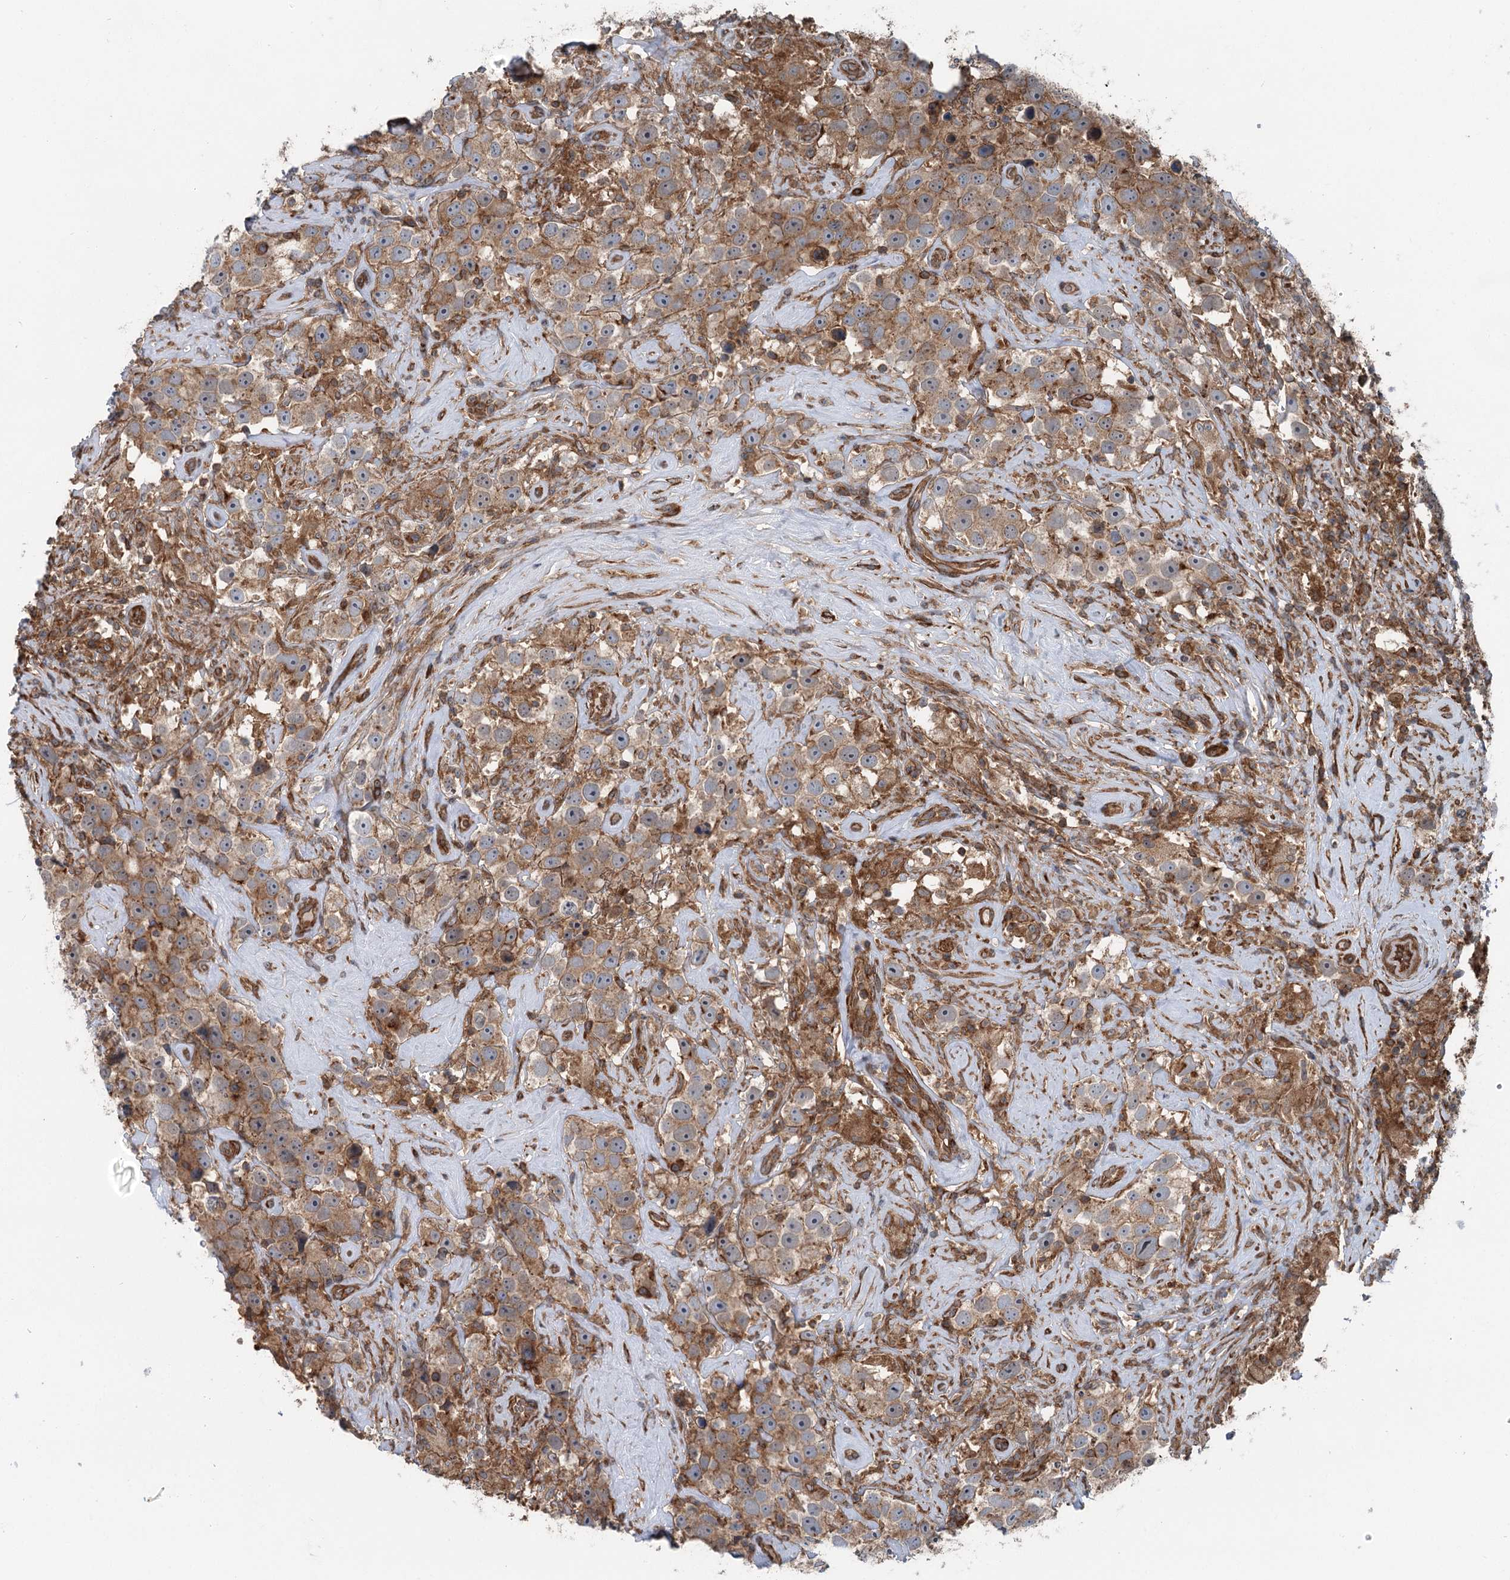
{"staining": {"intensity": "moderate", "quantity": ">75%", "location": "cytoplasmic/membranous"}, "tissue": "testis cancer", "cell_type": "Tumor cells", "image_type": "cancer", "snomed": [{"axis": "morphology", "description": "Seminoma, NOS"}, {"axis": "topography", "description": "Testis"}], "caption": "Human testis cancer stained with a brown dye reveals moderate cytoplasmic/membranous positive expression in approximately >75% of tumor cells.", "gene": "IQSEC1", "patient": {"sex": "male", "age": 49}}